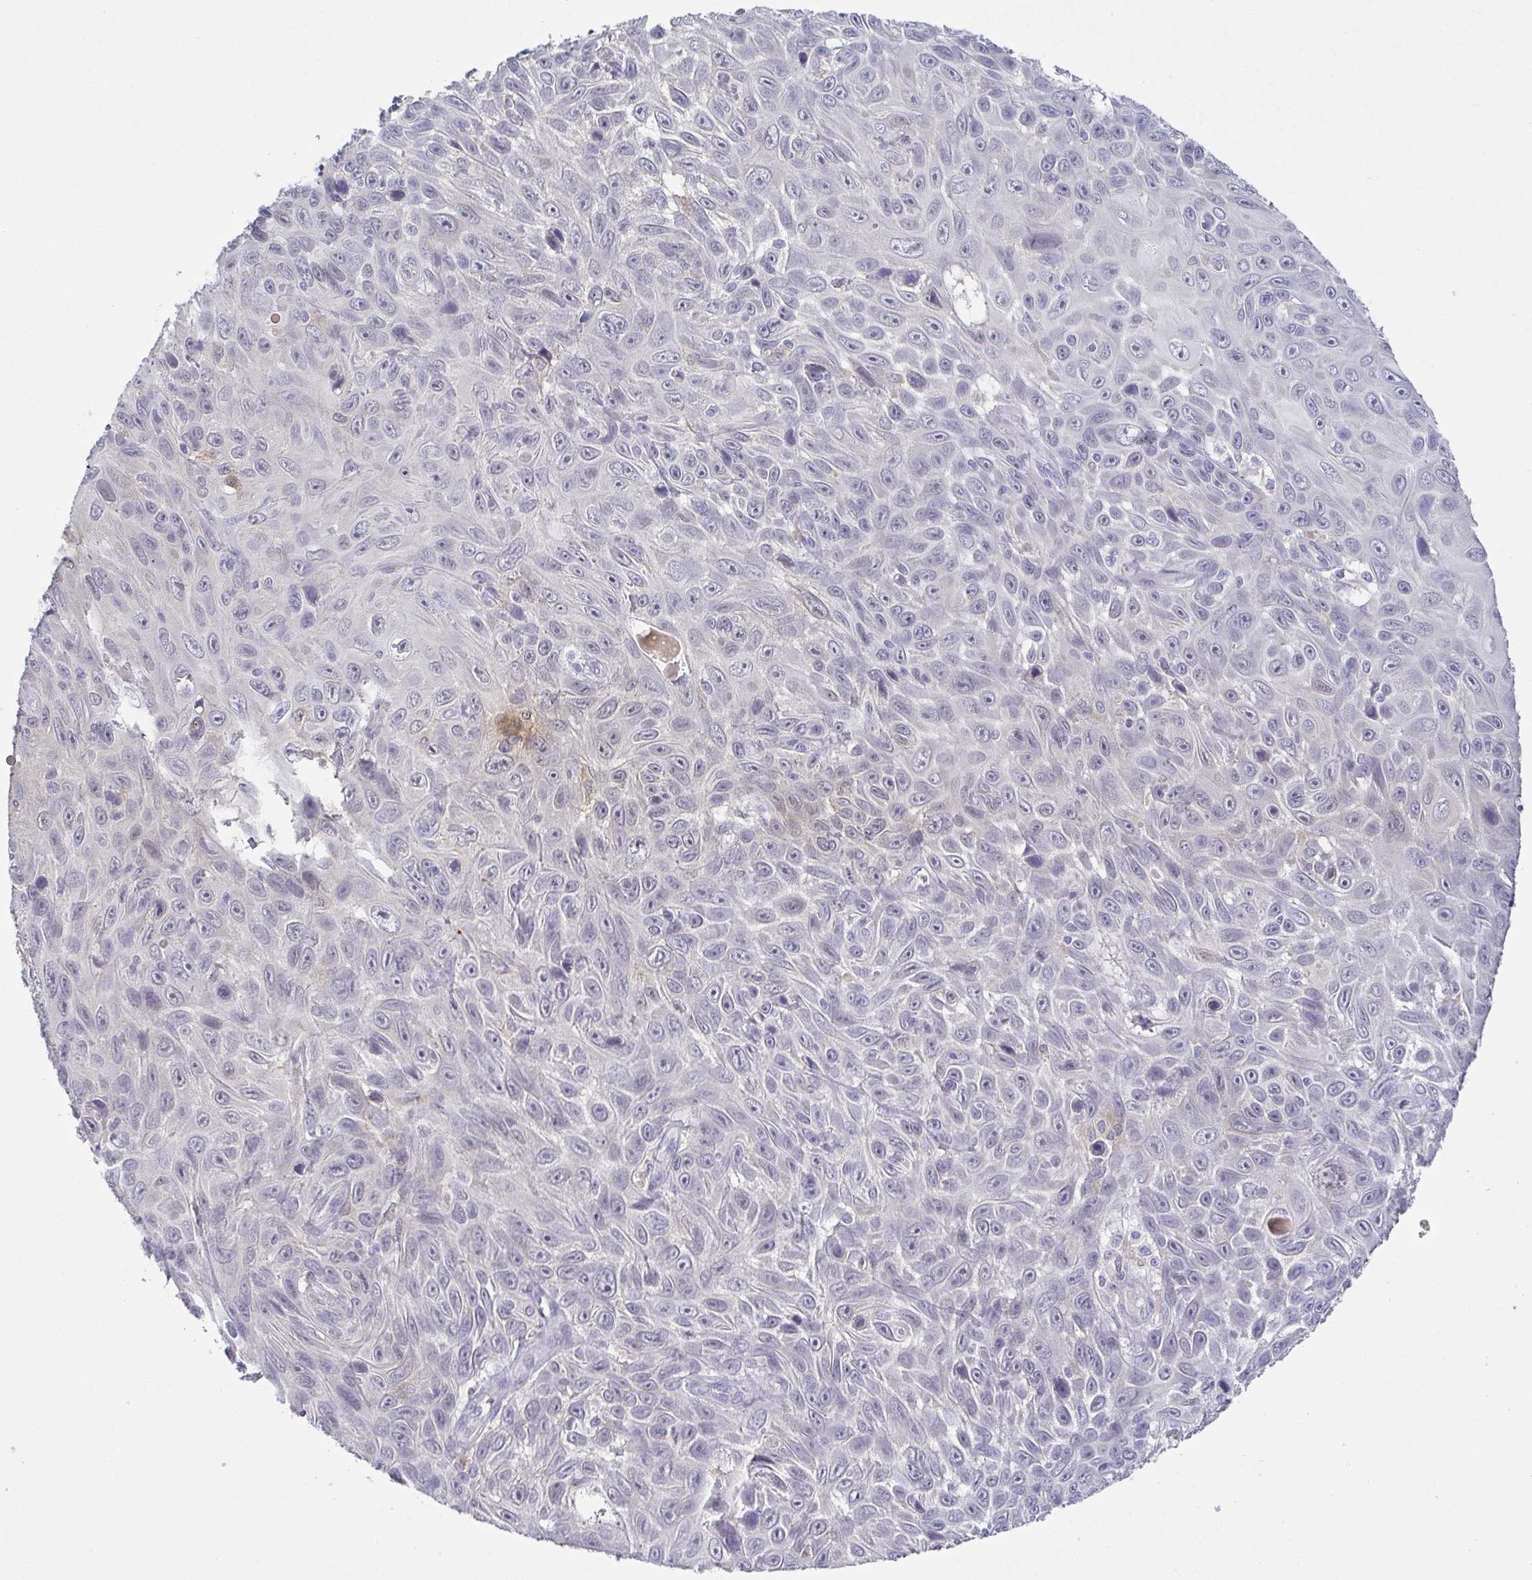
{"staining": {"intensity": "negative", "quantity": "none", "location": "none"}, "tissue": "skin cancer", "cell_type": "Tumor cells", "image_type": "cancer", "snomed": [{"axis": "morphology", "description": "Squamous cell carcinoma, NOS"}, {"axis": "topography", "description": "Skin"}], "caption": "This is an immunohistochemistry micrograph of human squamous cell carcinoma (skin). There is no expression in tumor cells.", "gene": "RNASE7", "patient": {"sex": "male", "age": 82}}